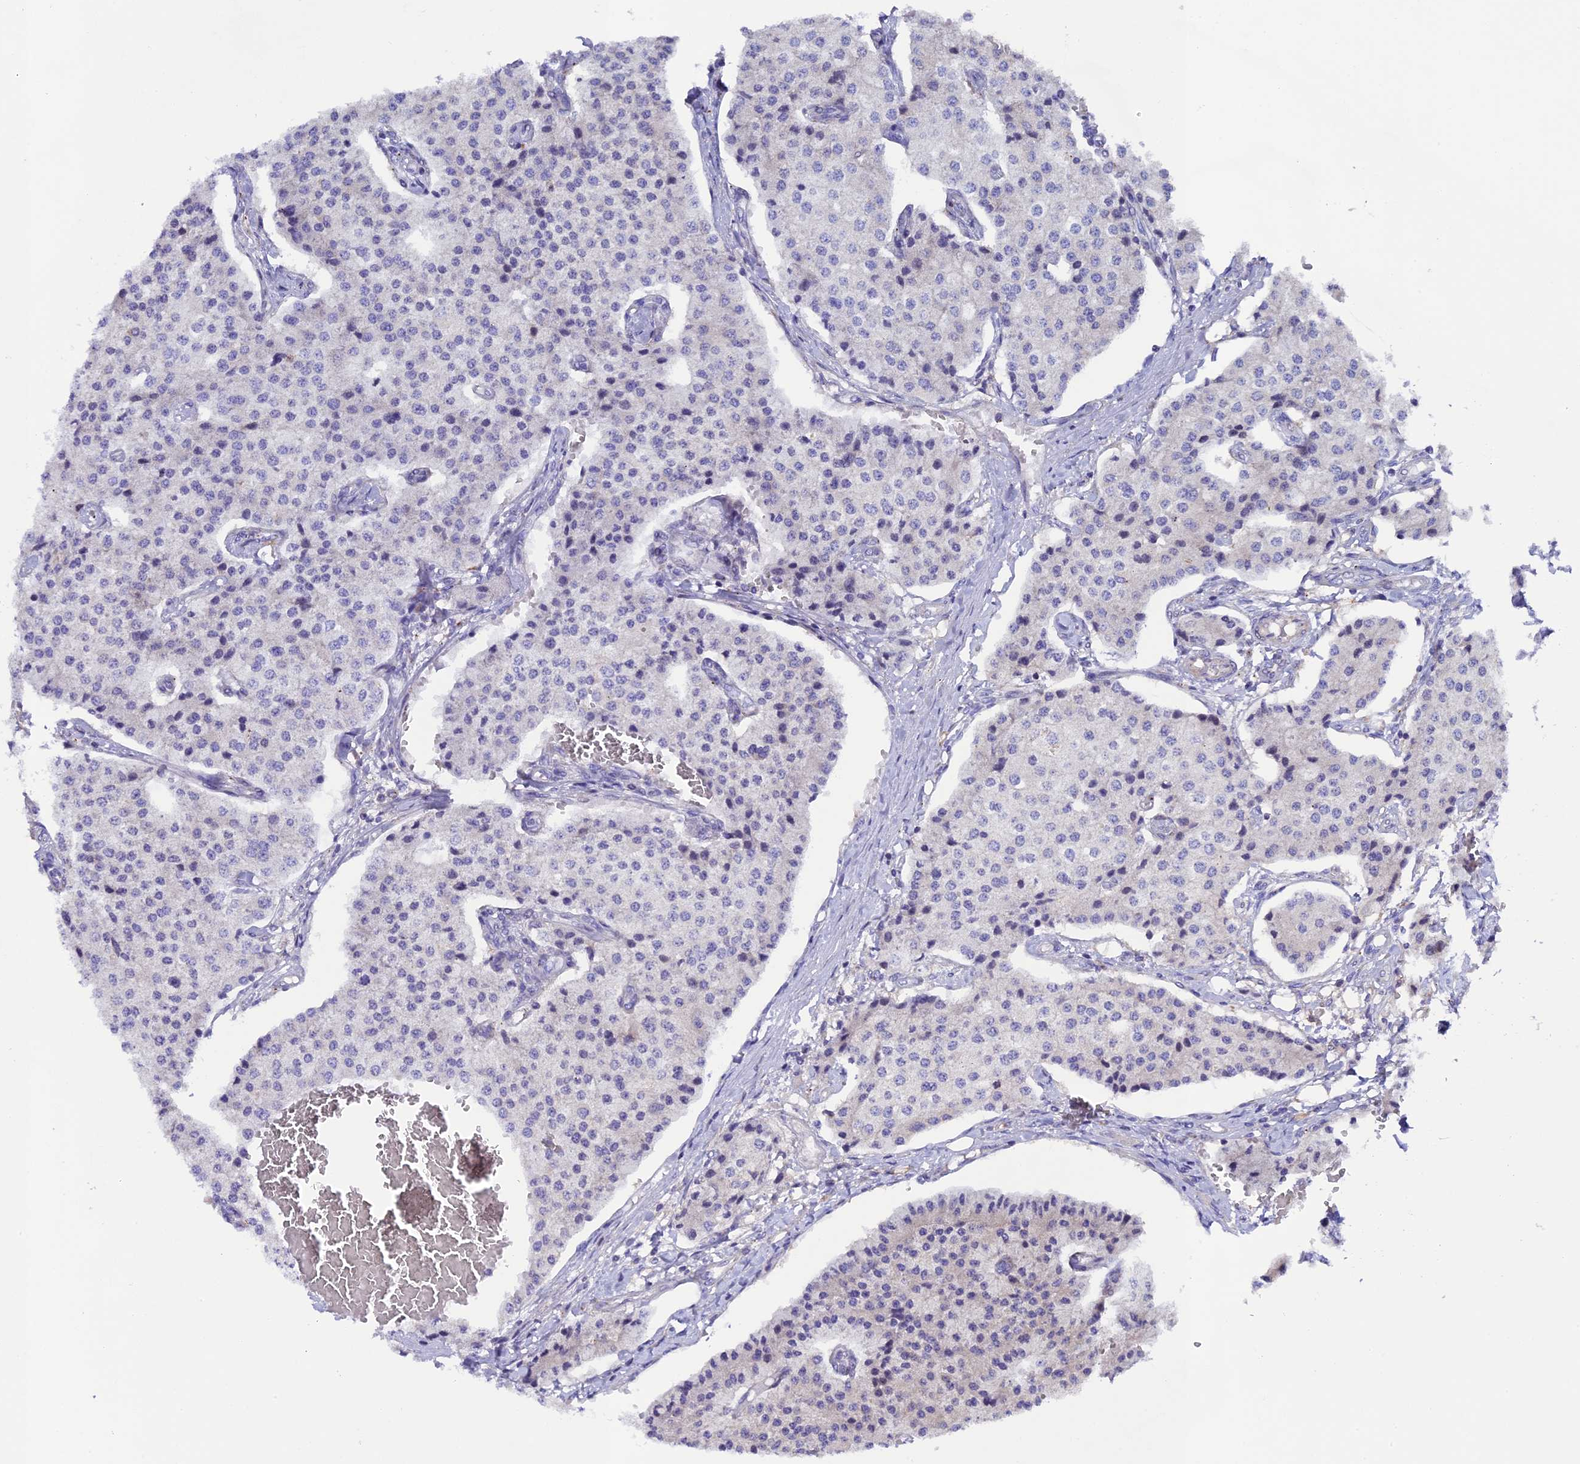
{"staining": {"intensity": "negative", "quantity": "none", "location": "none"}, "tissue": "carcinoid", "cell_type": "Tumor cells", "image_type": "cancer", "snomed": [{"axis": "morphology", "description": "Carcinoid, malignant, NOS"}, {"axis": "topography", "description": "Colon"}], "caption": "DAB immunohistochemical staining of carcinoid reveals no significant staining in tumor cells.", "gene": "PIGU", "patient": {"sex": "female", "age": 52}}